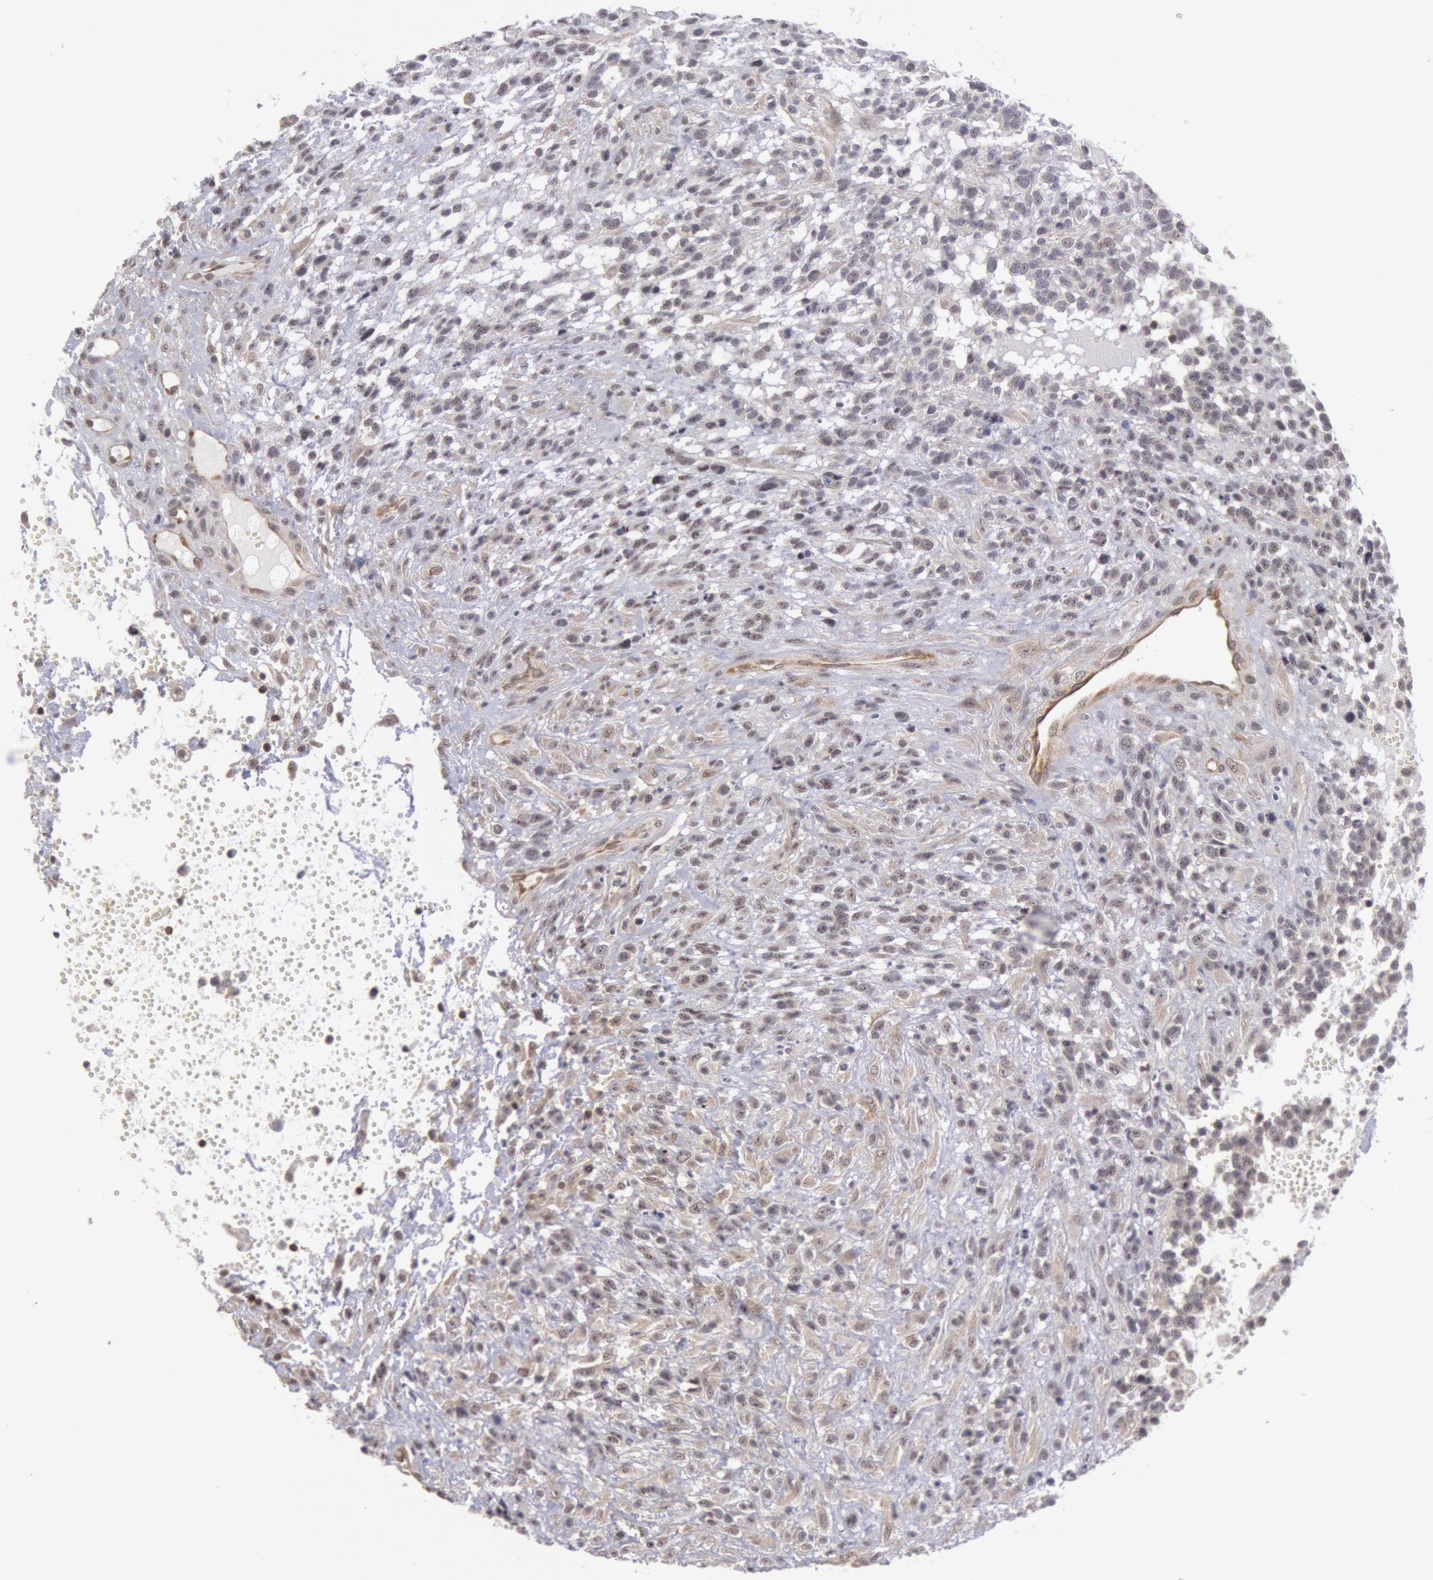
{"staining": {"intensity": "negative", "quantity": "none", "location": "none"}, "tissue": "glioma", "cell_type": "Tumor cells", "image_type": "cancer", "snomed": [{"axis": "morphology", "description": "Glioma, malignant, High grade"}, {"axis": "topography", "description": "Brain"}], "caption": "An immunohistochemistry histopathology image of glioma is shown. There is no staining in tumor cells of glioma.", "gene": "TAP2", "patient": {"sex": "male", "age": 66}}